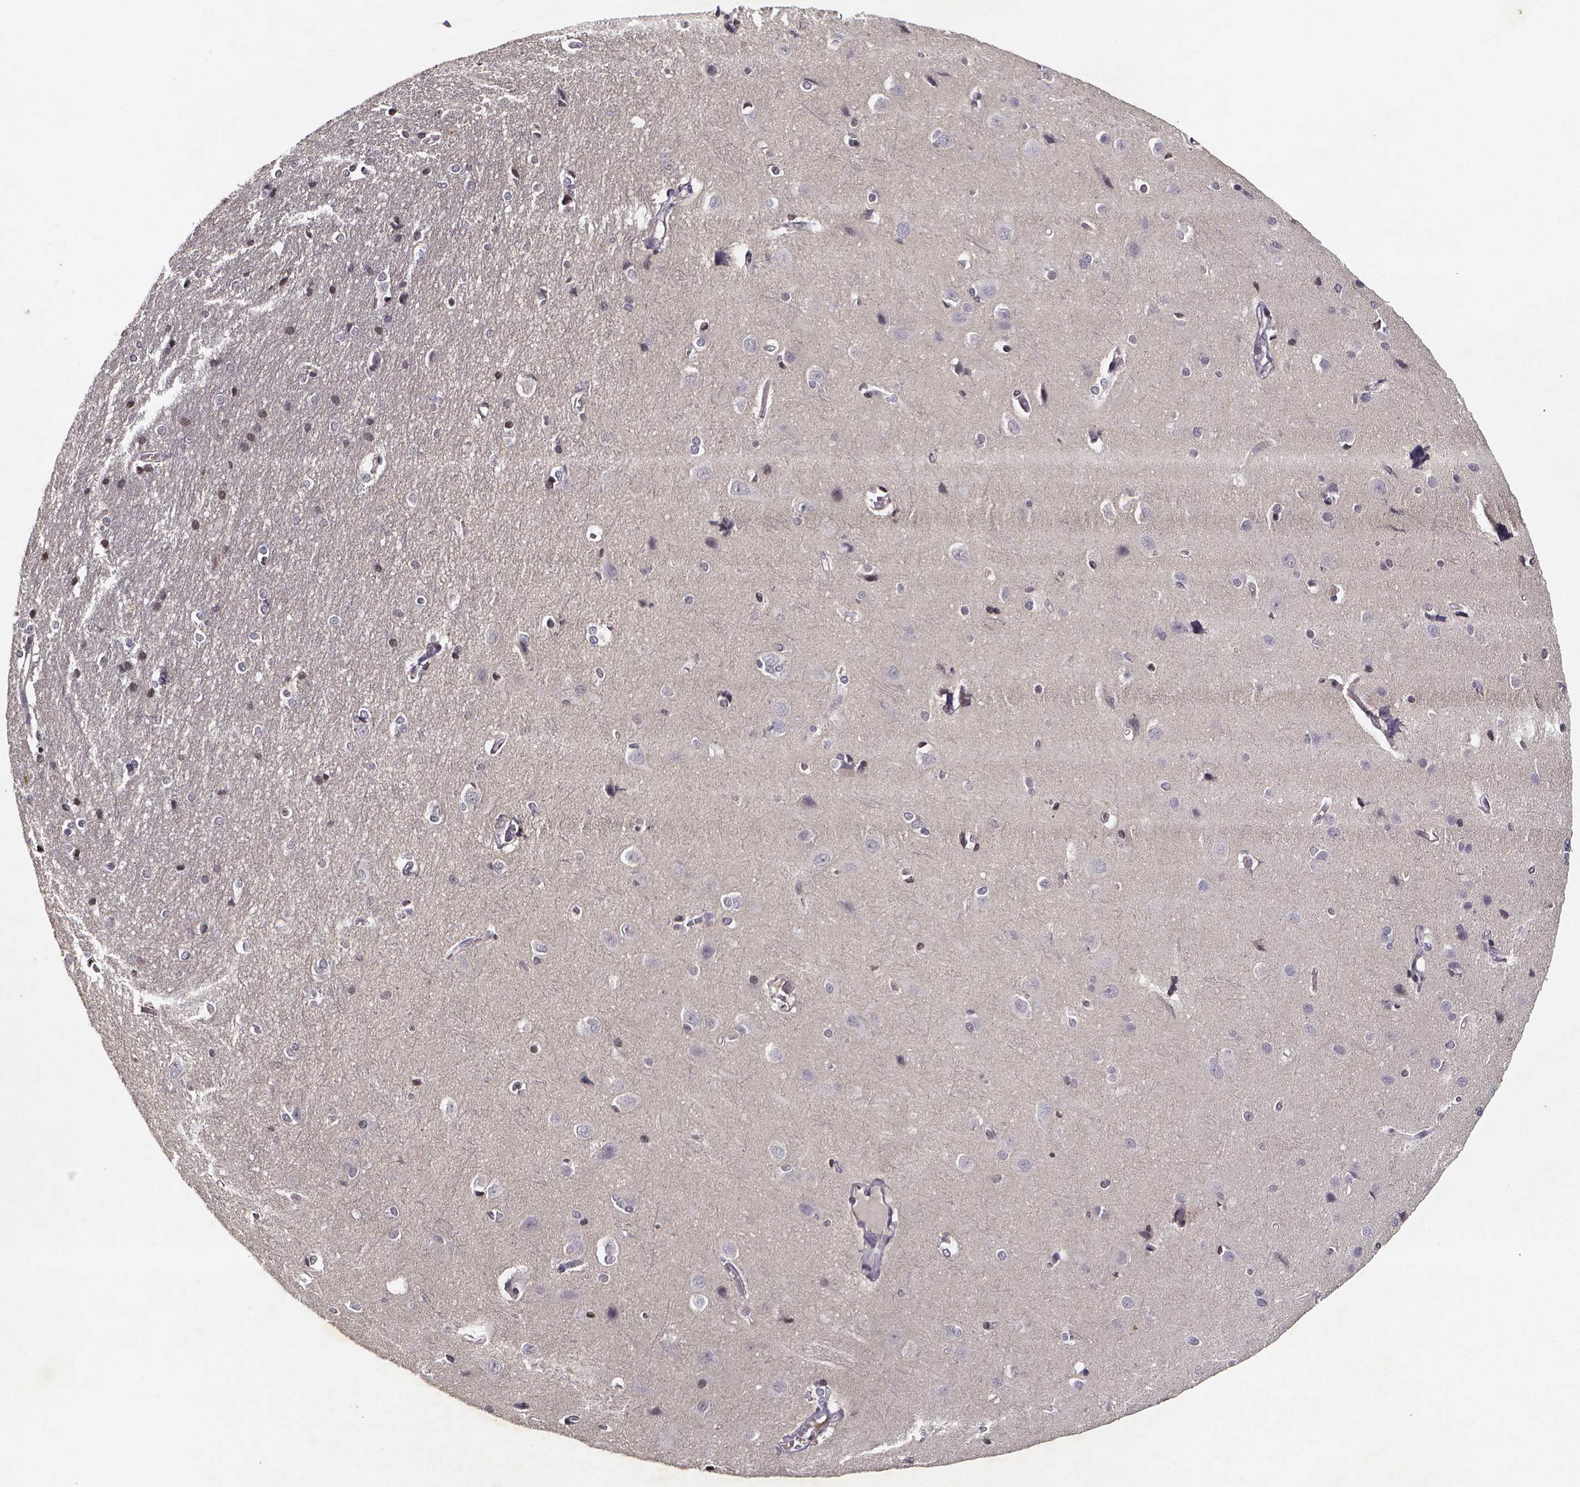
{"staining": {"intensity": "negative", "quantity": "none", "location": "none"}, "tissue": "cerebral cortex", "cell_type": "Endothelial cells", "image_type": "normal", "snomed": [{"axis": "morphology", "description": "Normal tissue, NOS"}, {"axis": "topography", "description": "Cerebral cortex"}], "caption": "Immunohistochemical staining of benign cerebral cortex shows no significant positivity in endothelial cells.", "gene": "TP73", "patient": {"sex": "male", "age": 37}}